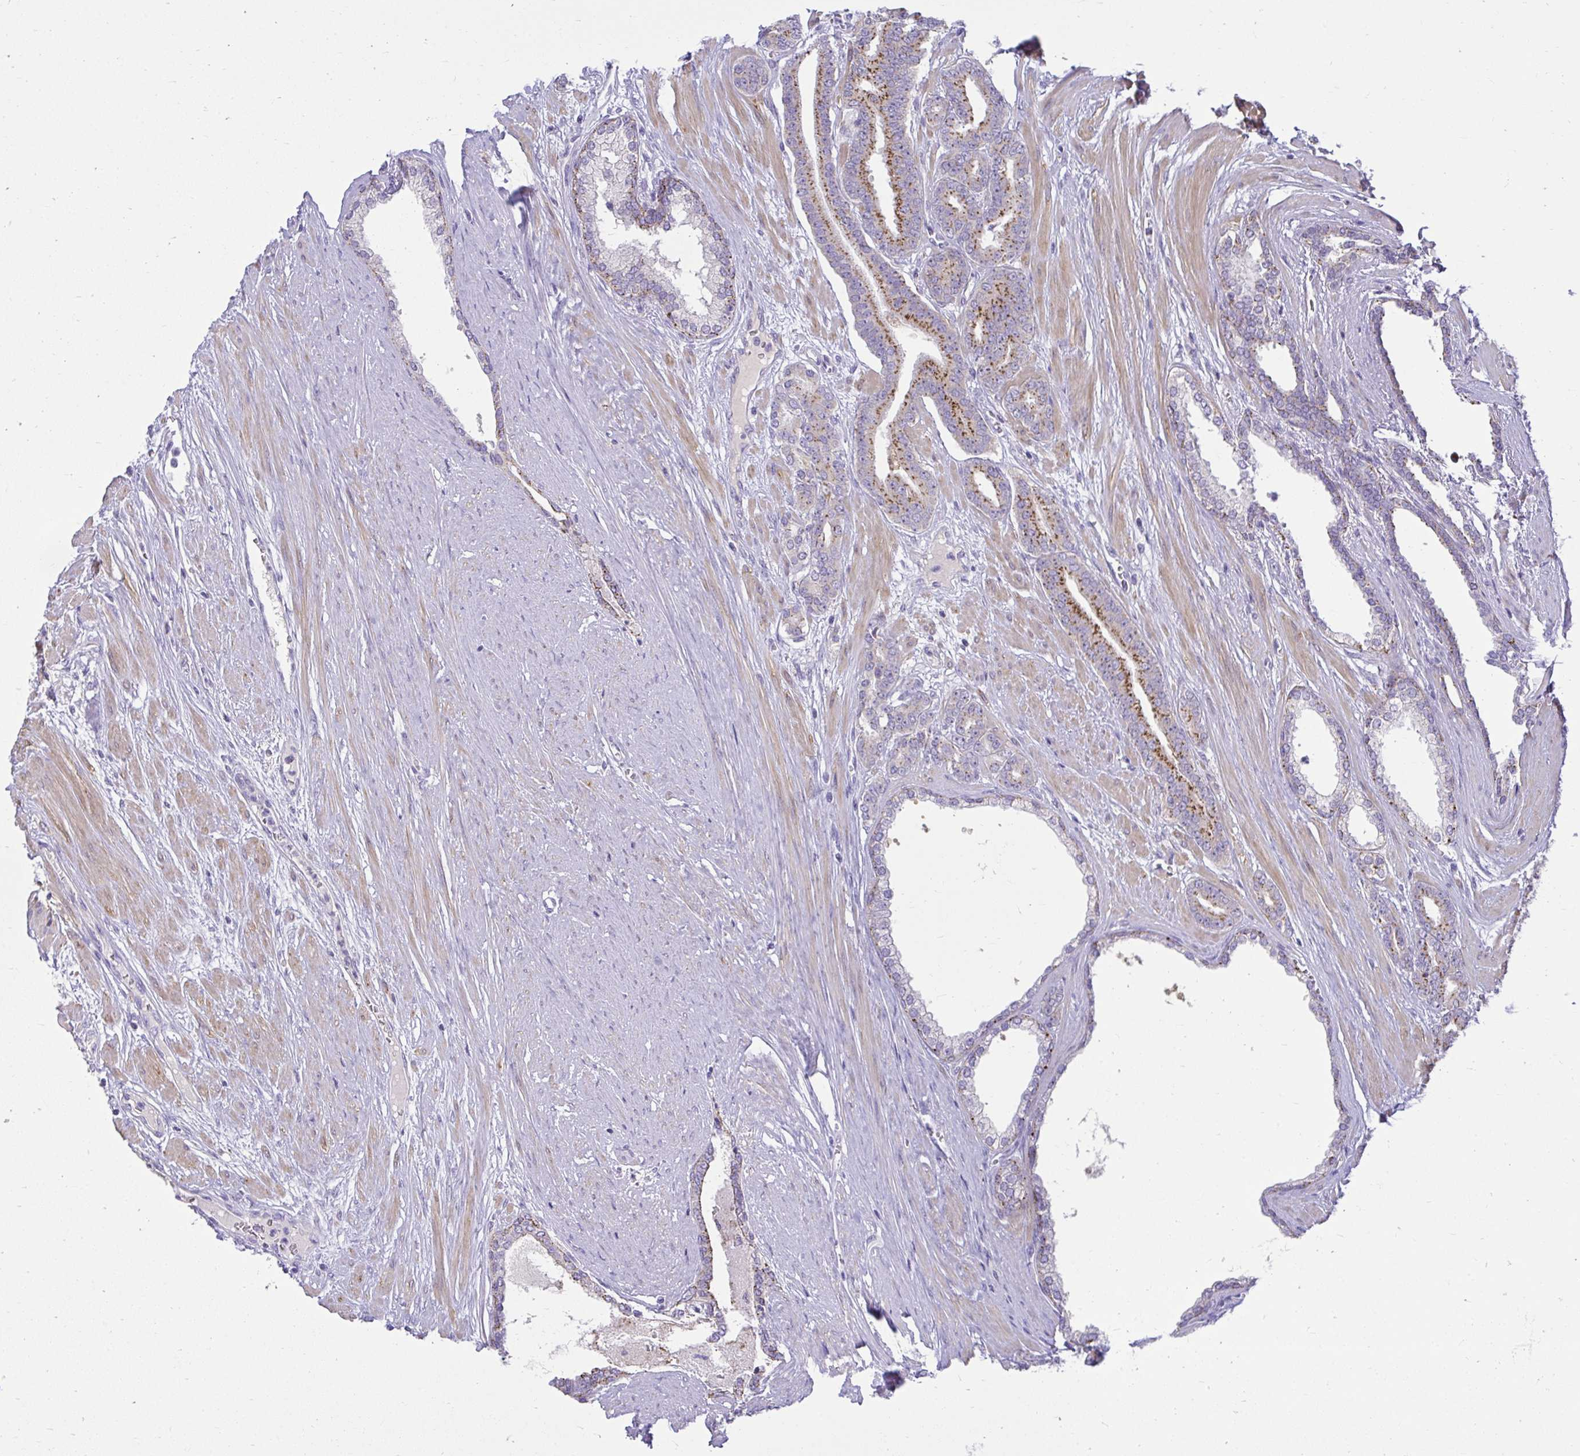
{"staining": {"intensity": "moderate", "quantity": "<25%", "location": "cytoplasmic/membranous"}, "tissue": "prostate cancer", "cell_type": "Tumor cells", "image_type": "cancer", "snomed": [{"axis": "morphology", "description": "Adenocarcinoma, High grade"}, {"axis": "topography", "description": "Prostate"}], "caption": "Human prostate cancer stained with a protein marker reveals moderate staining in tumor cells.", "gene": "PKN3", "patient": {"sex": "male", "age": 60}}